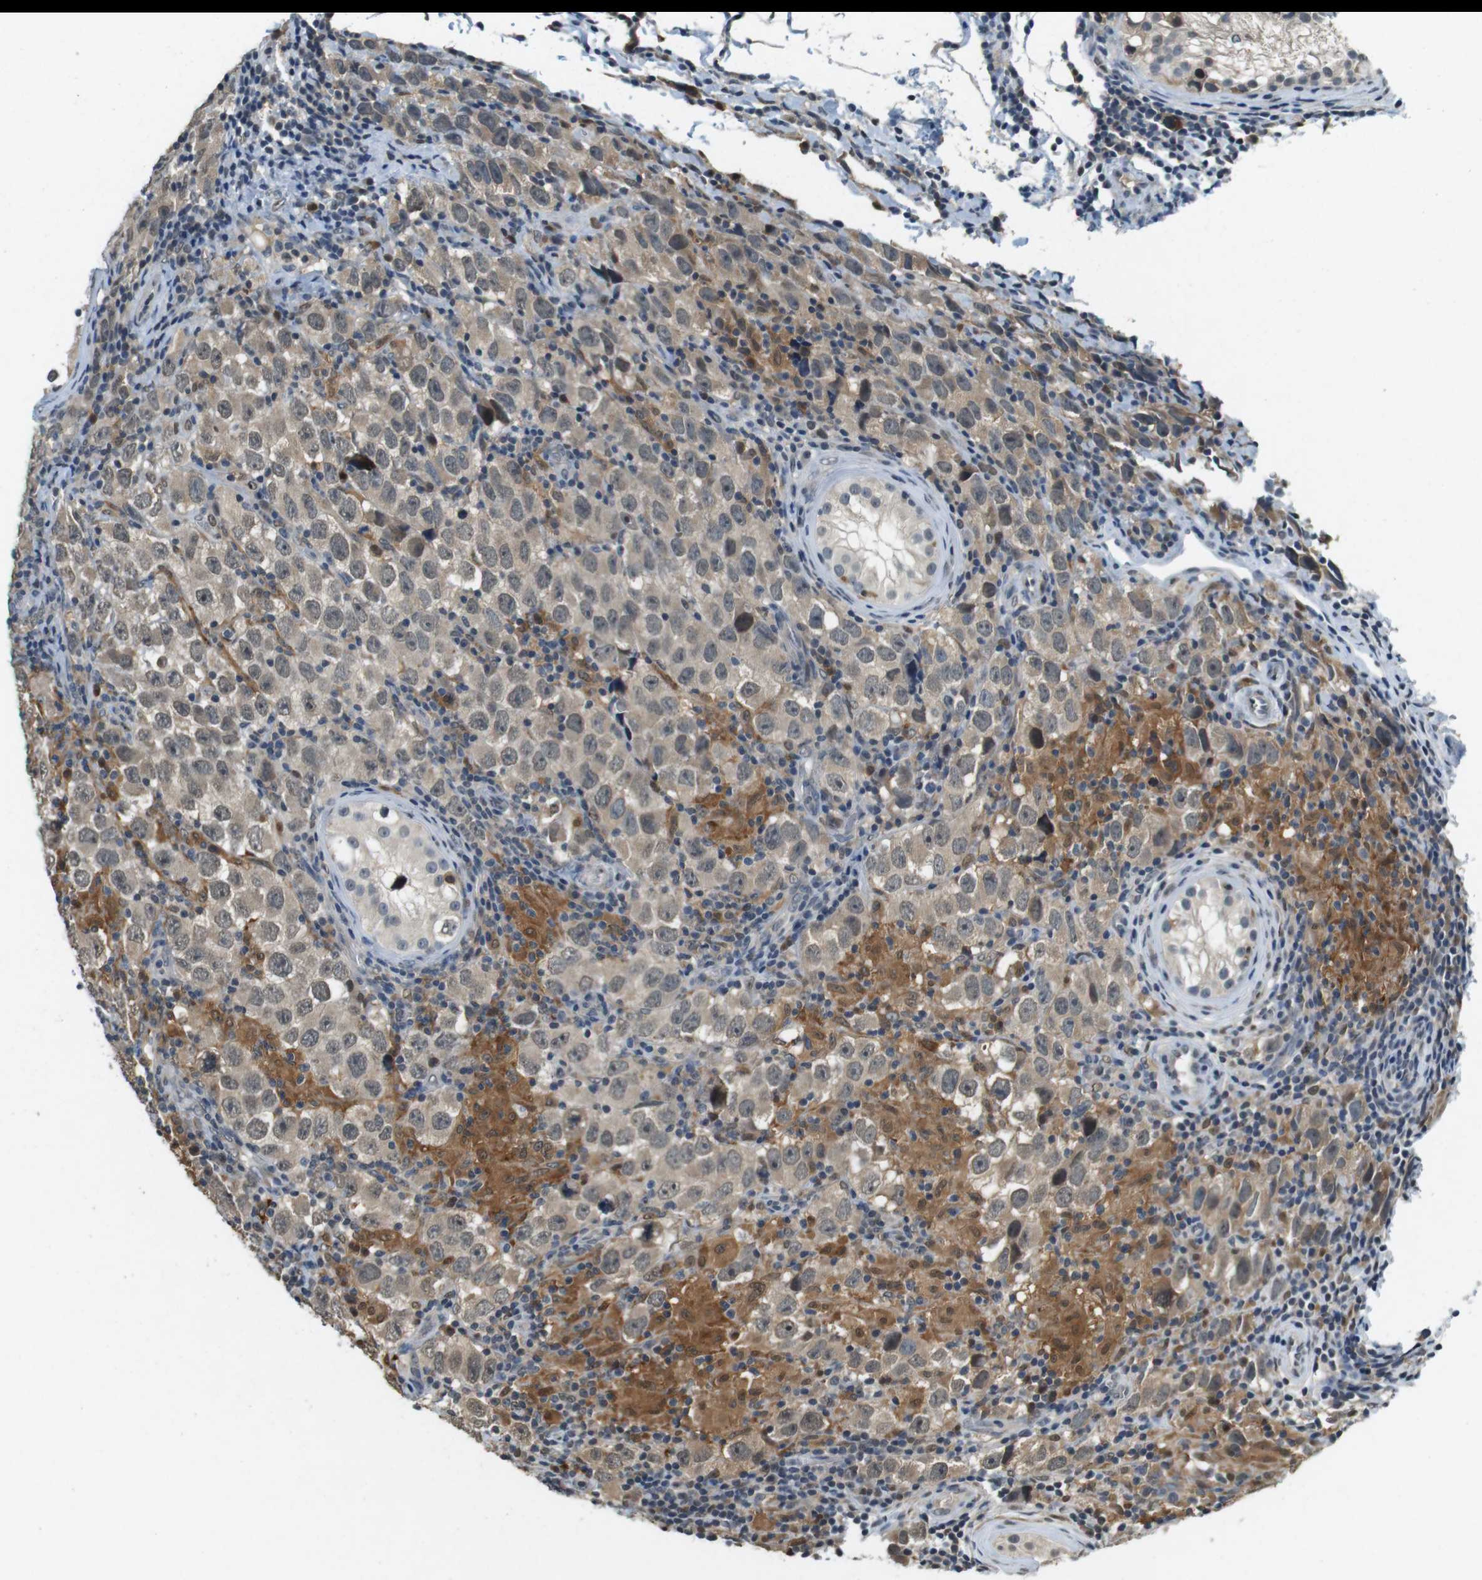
{"staining": {"intensity": "negative", "quantity": "none", "location": "none"}, "tissue": "testis cancer", "cell_type": "Tumor cells", "image_type": "cancer", "snomed": [{"axis": "morphology", "description": "Carcinoma, Embryonal, NOS"}, {"axis": "topography", "description": "Testis"}], "caption": "DAB (3,3'-diaminobenzidine) immunohistochemical staining of embryonal carcinoma (testis) reveals no significant expression in tumor cells.", "gene": "CDK14", "patient": {"sex": "male", "age": 21}}